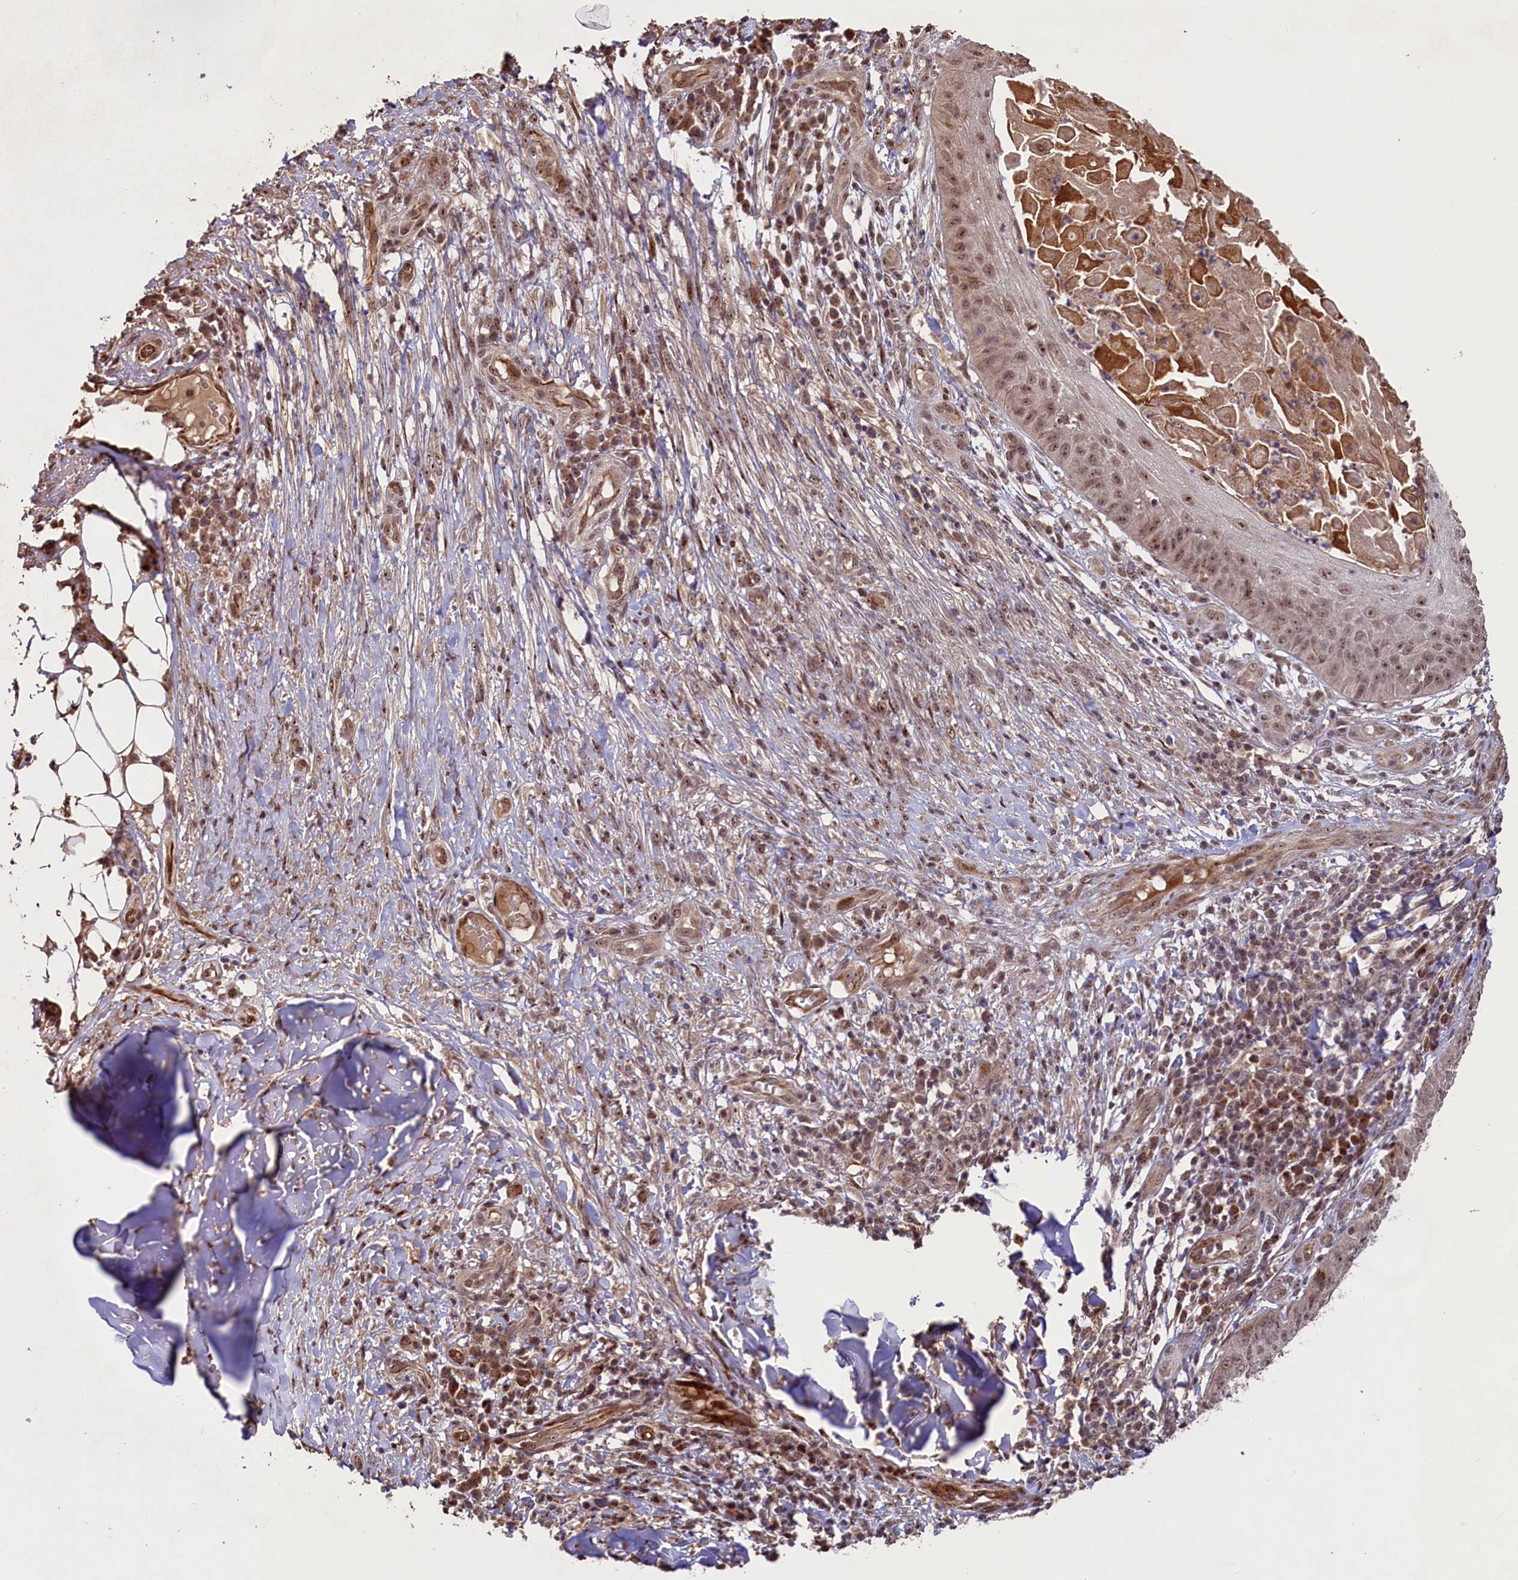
{"staining": {"intensity": "moderate", "quantity": ">75%", "location": "nuclear"}, "tissue": "skin cancer", "cell_type": "Tumor cells", "image_type": "cancer", "snomed": [{"axis": "morphology", "description": "Squamous cell carcinoma, NOS"}, {"axis": "topography", "description": "Skin"}], "caption": "Immunohistochemical staining of skin cancer (squamous cell carcinoma) reveals moderate nuclear protein staining in approximately >75% of tumor cells. (Stains: DAB in brown, nuclei in blue, Microscopy: brightfield microscopy at high magnification).", "gene": "SHPRH", "patient": {"sex": "male", "age": 70}}